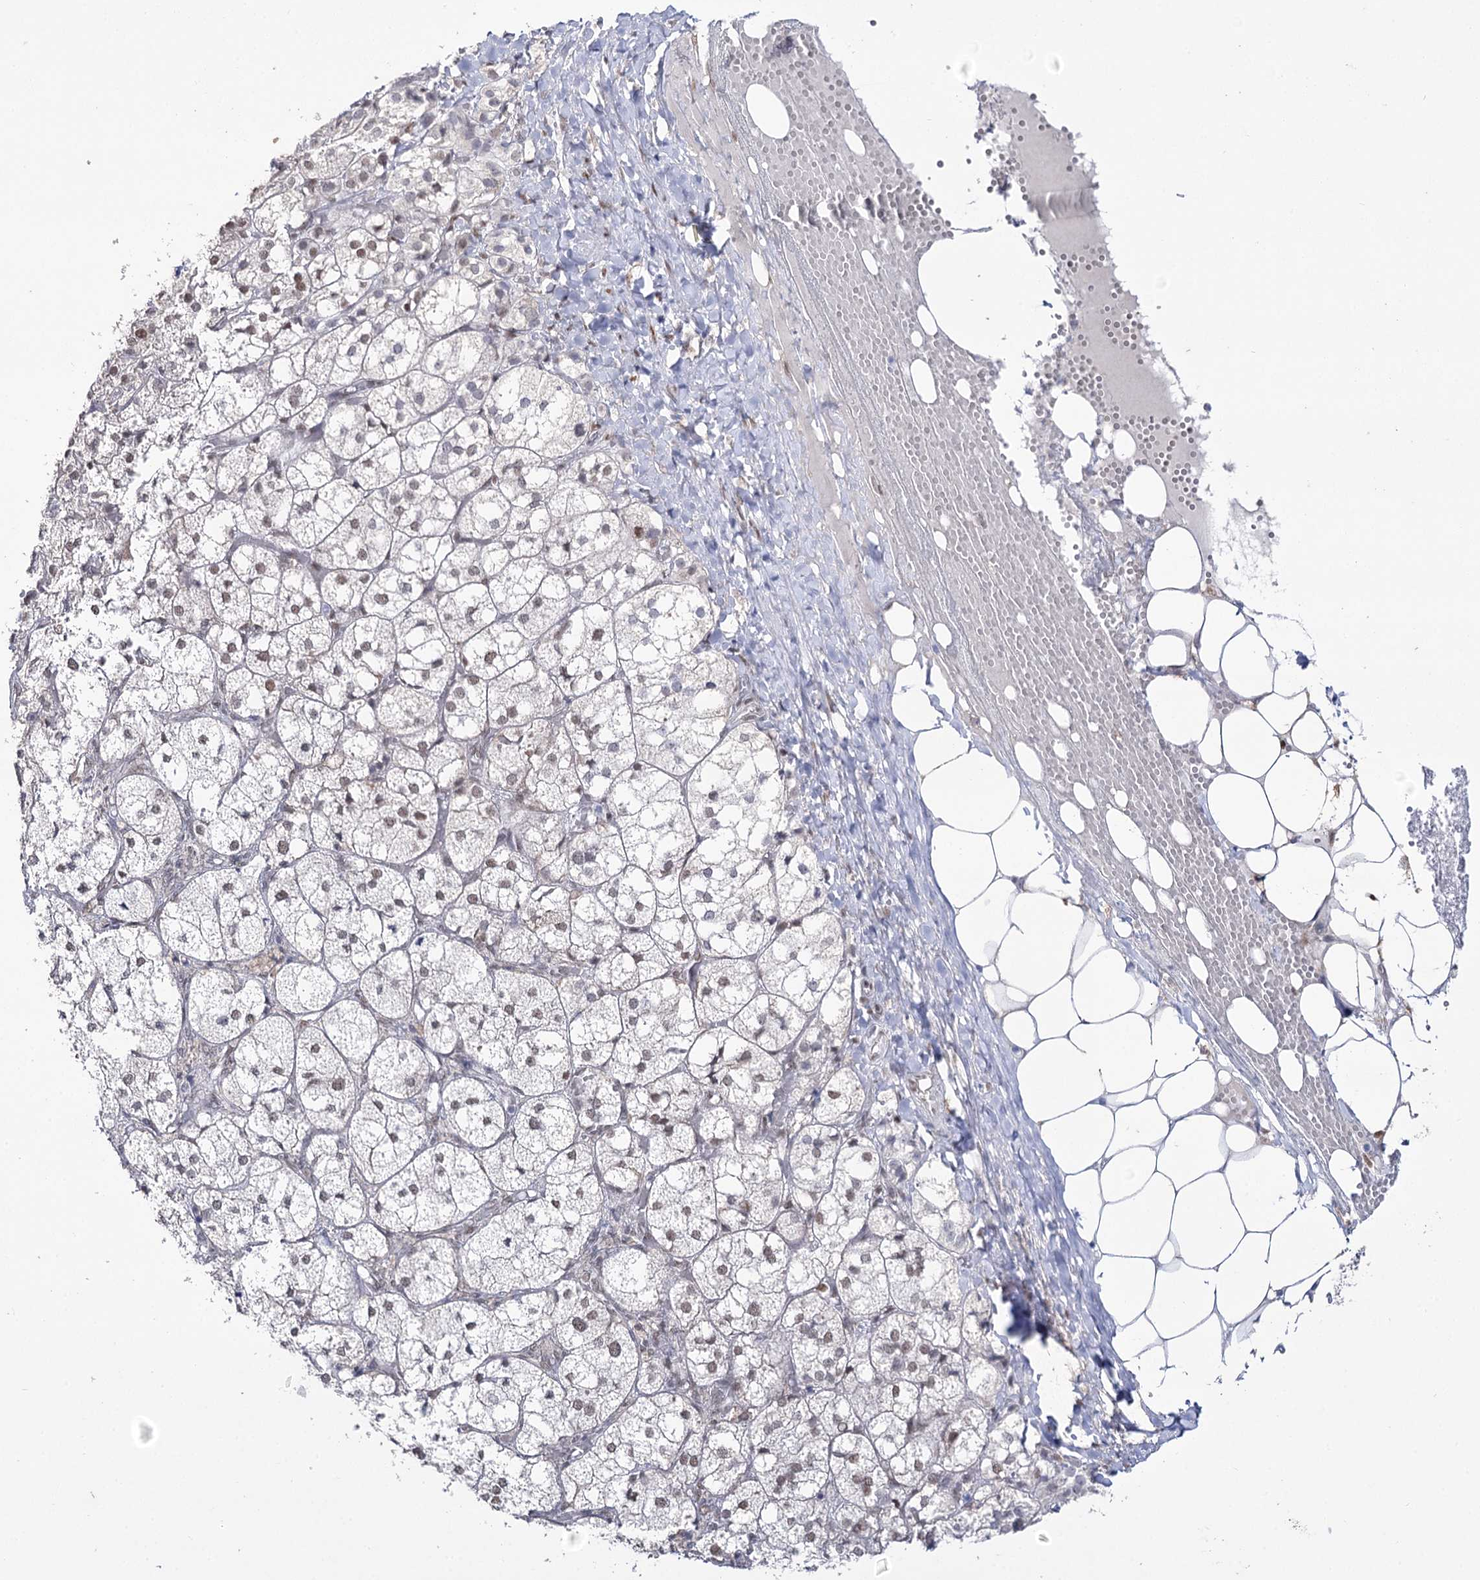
{"staining": {"intensity": "moderate", "quantity": ">75%", "location": "nuclear"}, "tissue": "adrenal gland", "cell_type": "Glandular cells", "image_type": "normal", "snomed": [{"axis": "morphology", "description": "Normal tissue, NOS"}, {"axis": "topography", "description": "Adrenal gland"}], "caption": "This is a micrograph of immunohistochemistry staining of unremarkable adrenal gland, which shows moderate expression in the nuclear of glandular cells.", "gene": "VGLL4", "patient": {"sex": "female", "age": 61}}